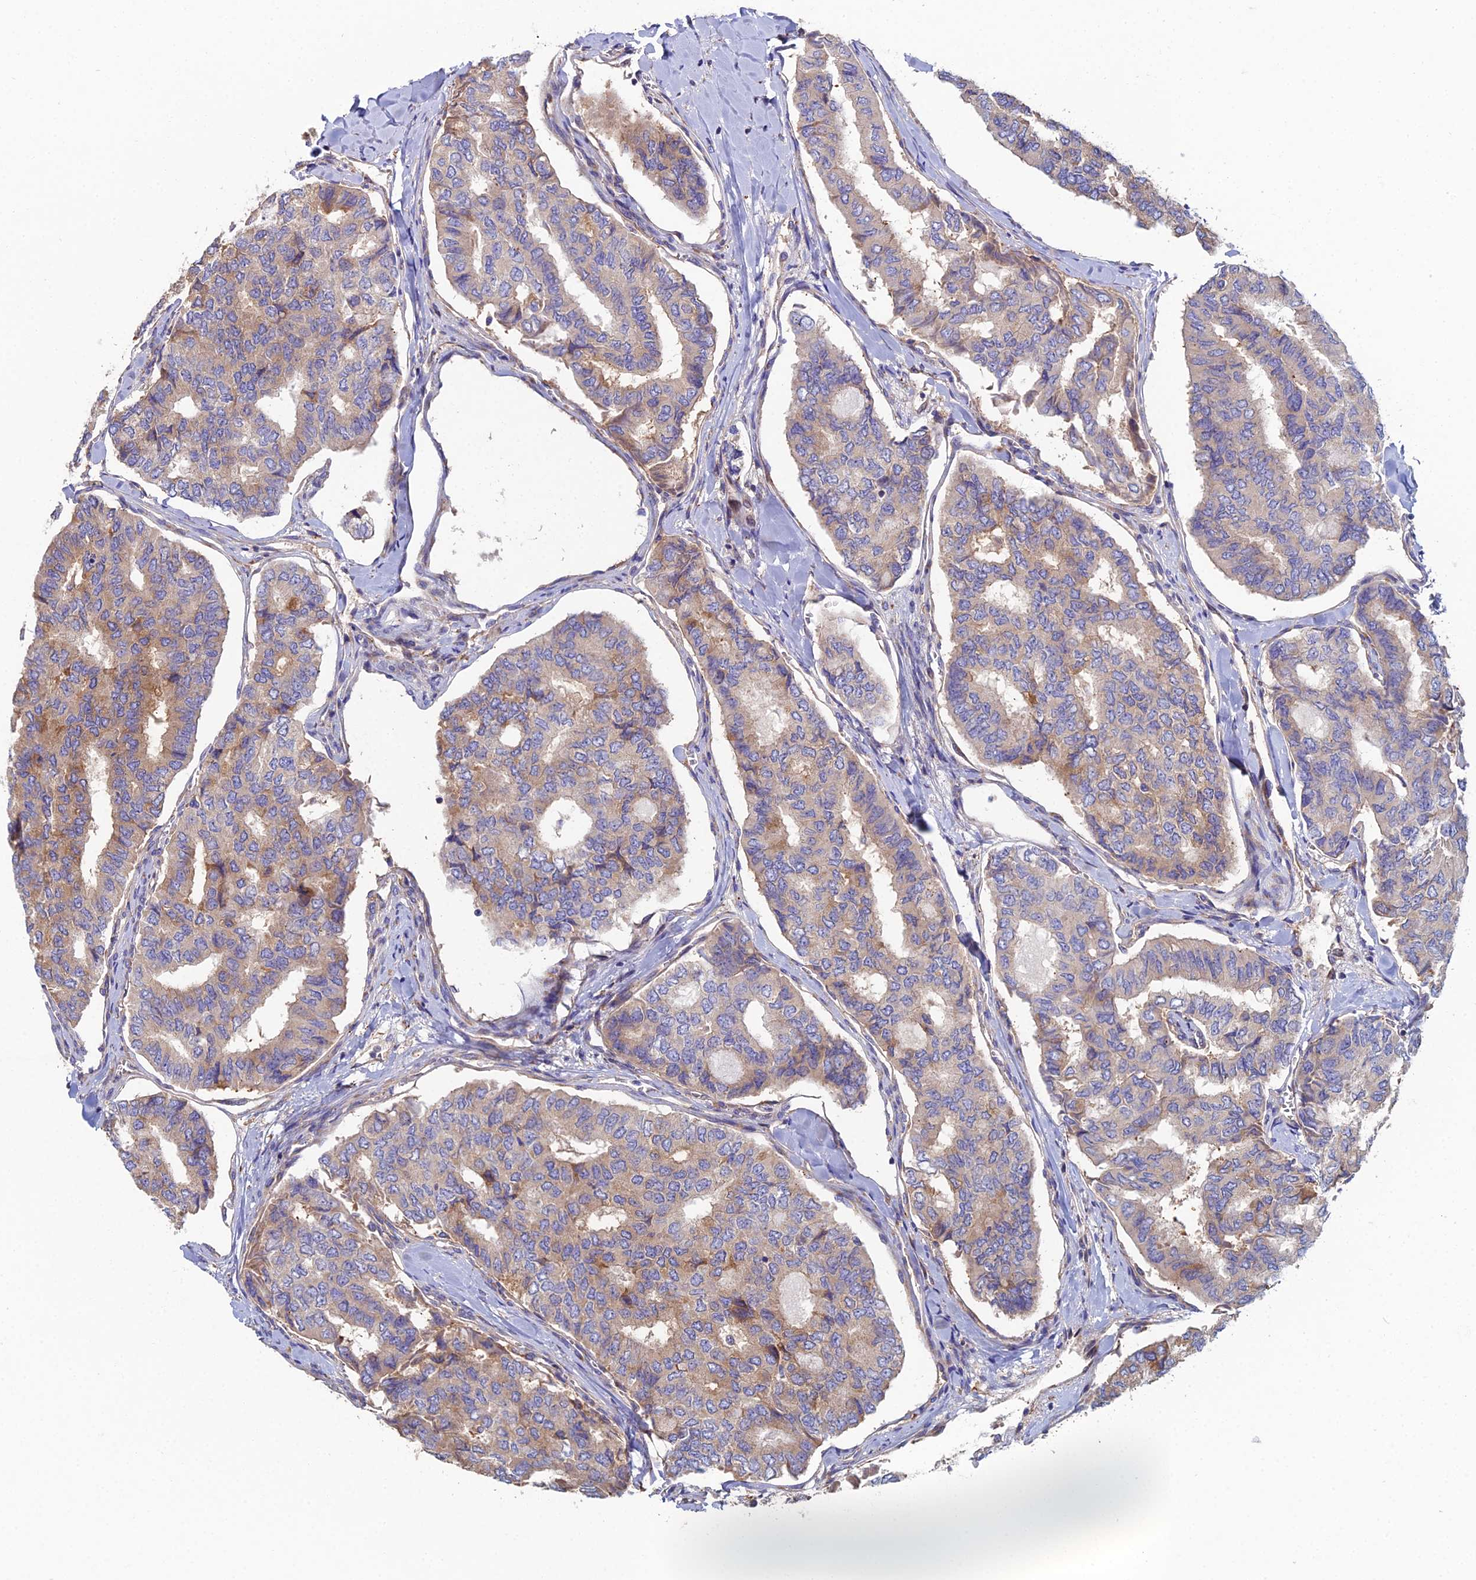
{"staining": {"intensity": "weak", "quantity": "25%-75%", "location": "cytoplasmic/membranous"}, "tissue": "thyroid cancer", "cell_type": "Tumor cells", "image_type": "cancer", "snomed": [{"axis": "morphology", "description": "Papillary adenocarcinoma, NOS"}, {"axis": "topography", "description": "Thyroid gland"}], "caption": "Immunohistochemistry (DAB (3,3'-diaminobenzidine)) staining of thyroid cancer demonstrates weak cytoplasmic/membranous protein staining in about 25%-75% of tumor cells. (brown staining indicates protein expression, while blue staining denotes nuclei).", "gene": "CLCN3", "patient": {"sex": "female", "age": 35}}